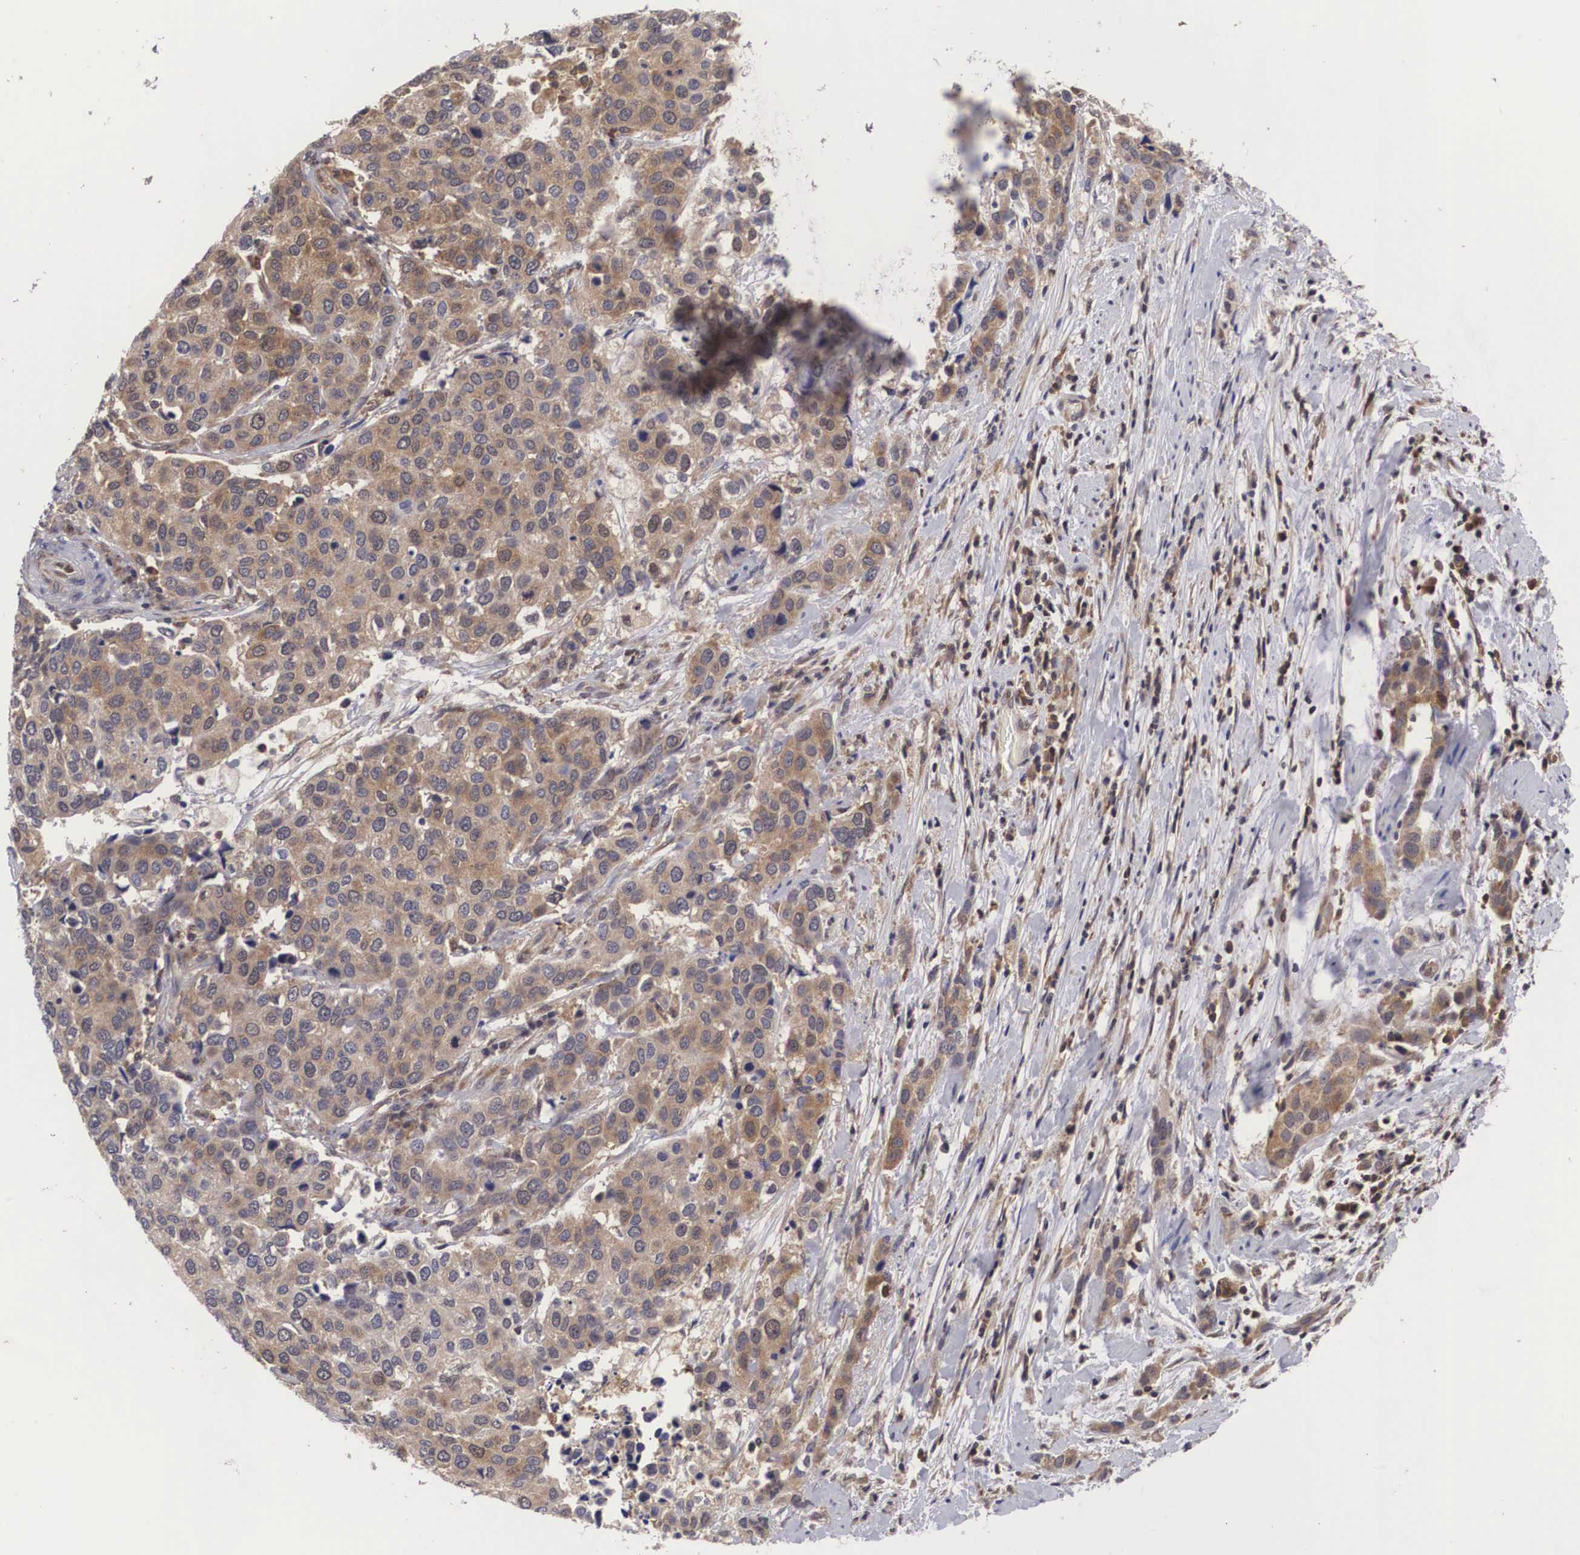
{"staining": {"intensity": "moderate", "quantity": ">75%", "location": "cytoplasmic/membranous"}, "tissue": "cervical cancer", "cell_type": "Tumor cells", "image_type": "cancer", "snomed": [{"axis": "morphology", "description": "Squamous cell carcinoma, NOS"}, {"axis": "topography", "description": "Cervix"}], "caption": "Immunohistochemistry (IHC) (DAB) staining of squamous cell carcinoma (cervical) shows moderate cytoplasmic/membranous protein staining in about >75% of tumor cells. Using DAB (brown) and hematoxylin (blue) stains, captured at high magnification using brightfield microscopy.", "gene": "ADSL", "patient": {"sex": "female", "age": 54}}